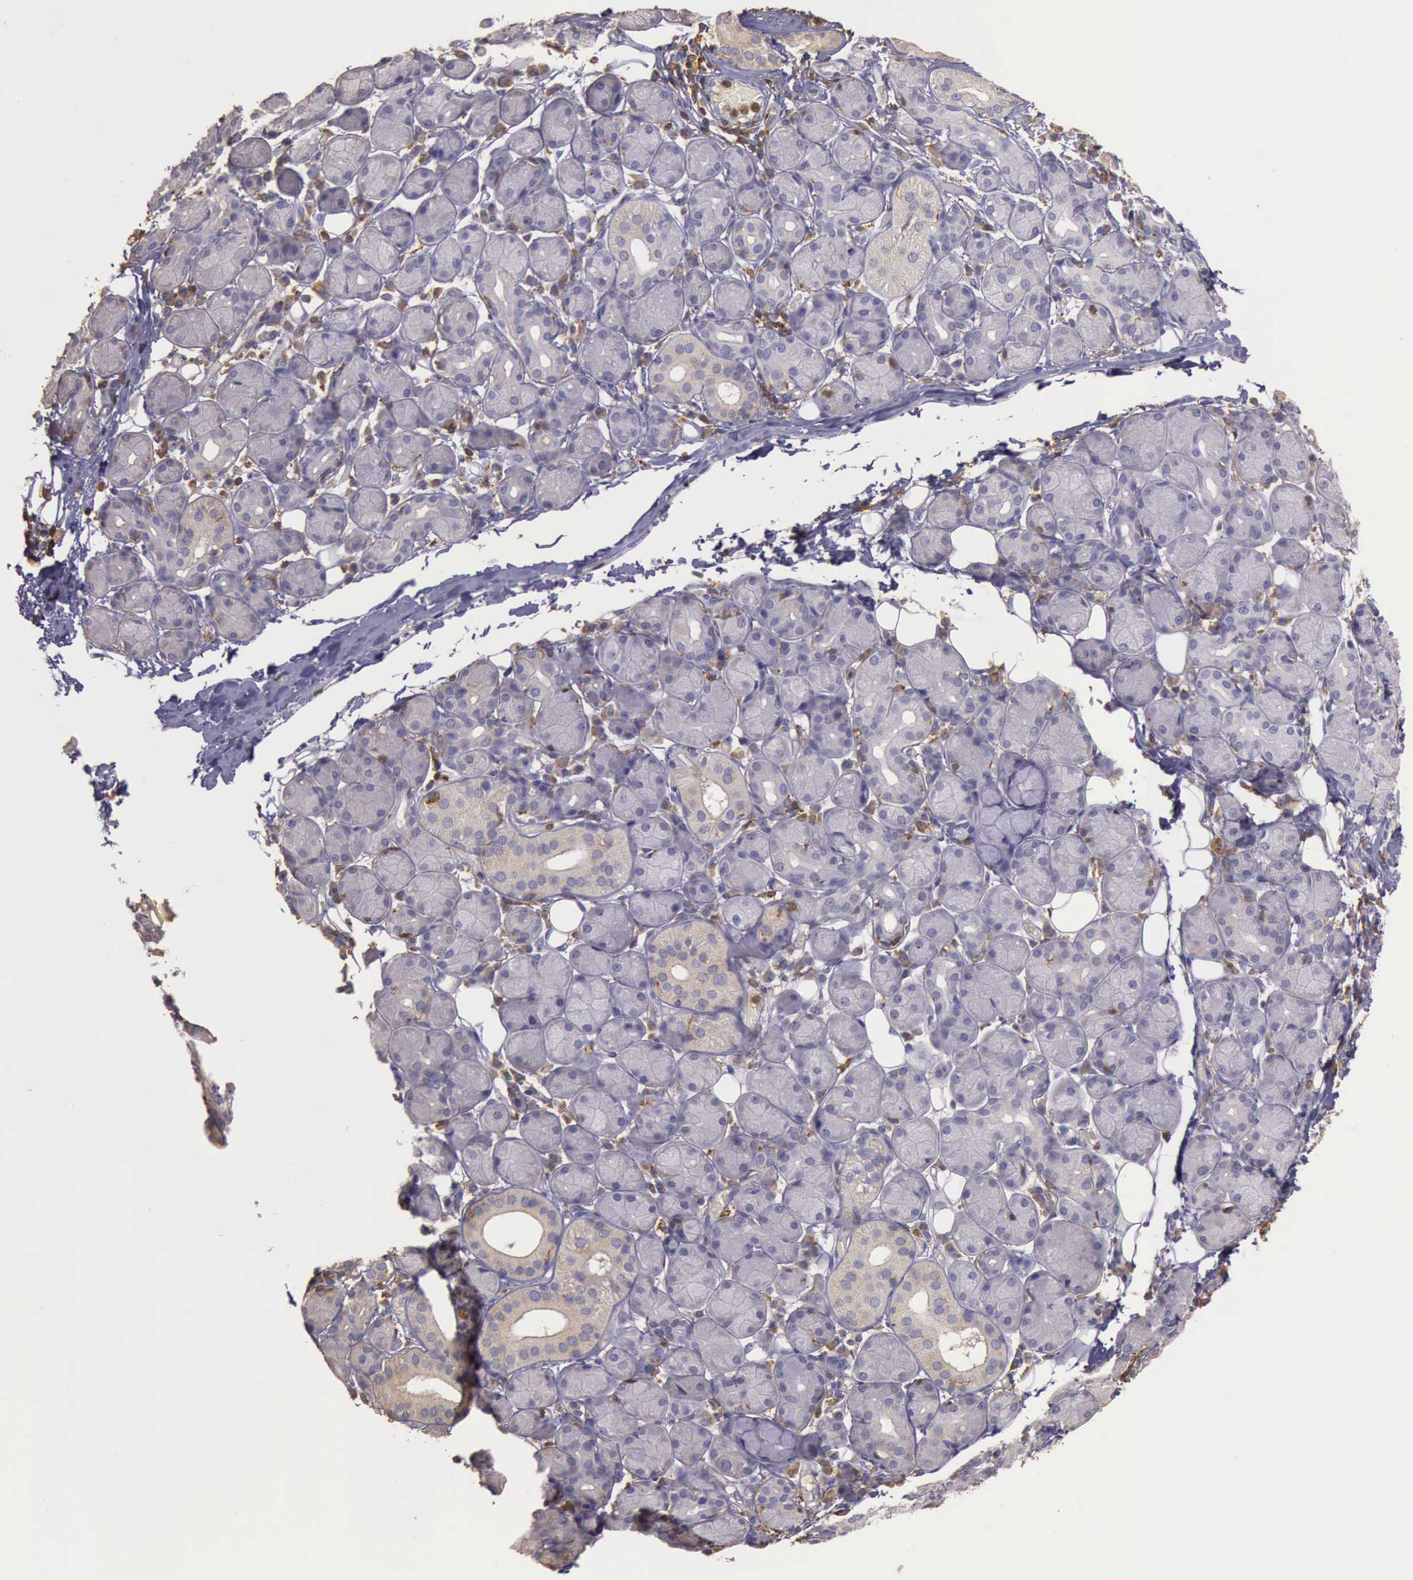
{"staining": {"intensity": "negative", "quantity": "none", "location": "none"}, "tissue": "salivary gland", "cell_type": "Glandular cells", "image_type": "normal", "snomed": [{"axis": "morphology", "description": "Normal tissue, NOS"}, {"axis": "topography", "description": "Salivary gland"}, {"axis": "topography", "description": "Peripheral nerve tissue"}], "caption": "Glandular cells show no significant expression in benign salivary gland. (IHC, brightfield microscopy, high magnification).", "gene": "ARHGAP4", "patient": {"sex": "male", "age": 62}}